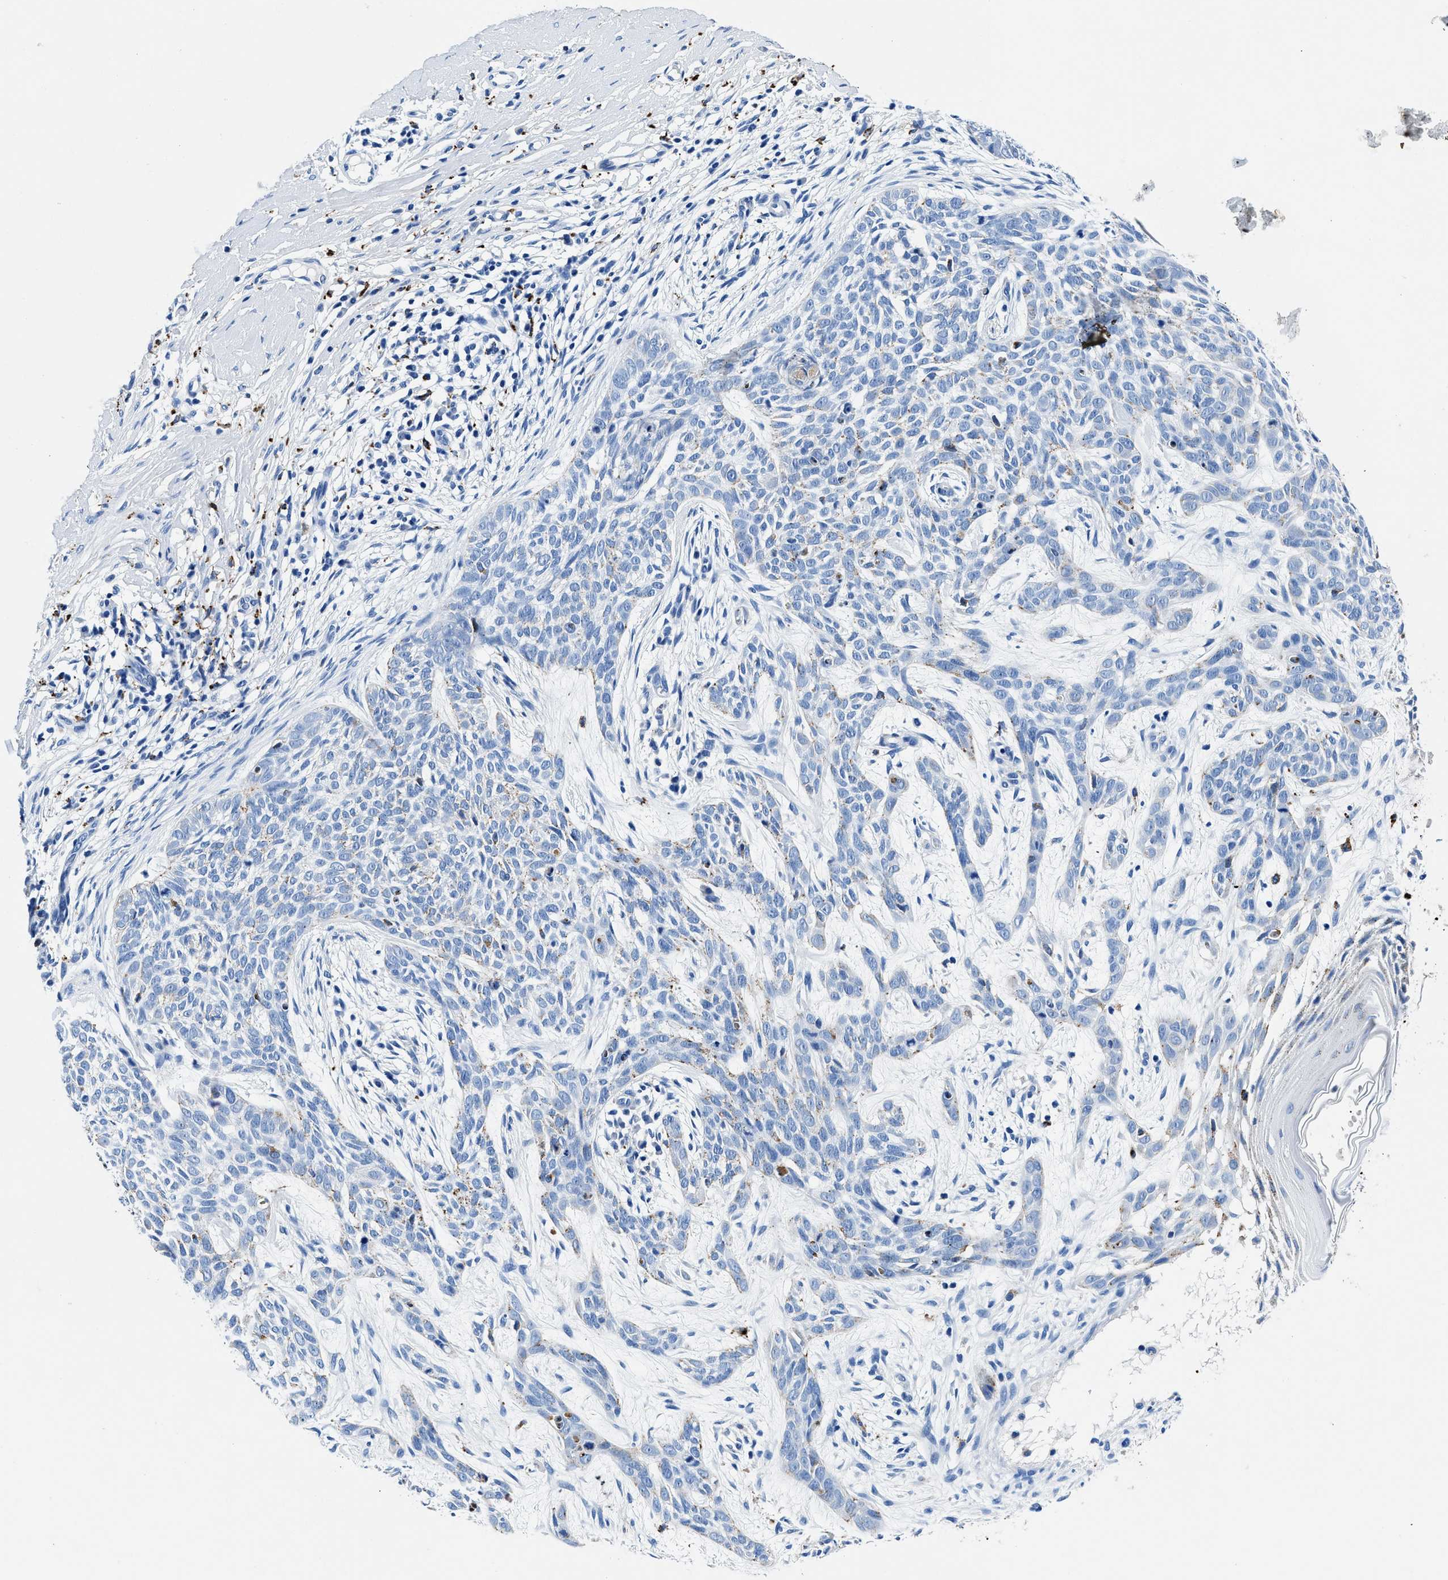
{"staining": {"intensity": "weak", "quantity": "<25%", "location": "cytoplasmic/membranous"}, "tissue": "skin cancer", "cell_type": "Tumor cells", "image_type": "cancer", "snomed": [{"axis": "morphology", "description": "Basal cell carcinoma"}, {"axis": "topography", "description": "Skin"}], "caption": "The photomicrograph shows no significant staining in tumor cells of skin basal cell carcinoma.", "gene": "OR14K1", "patient": {"sex": "female", "age": 59}}